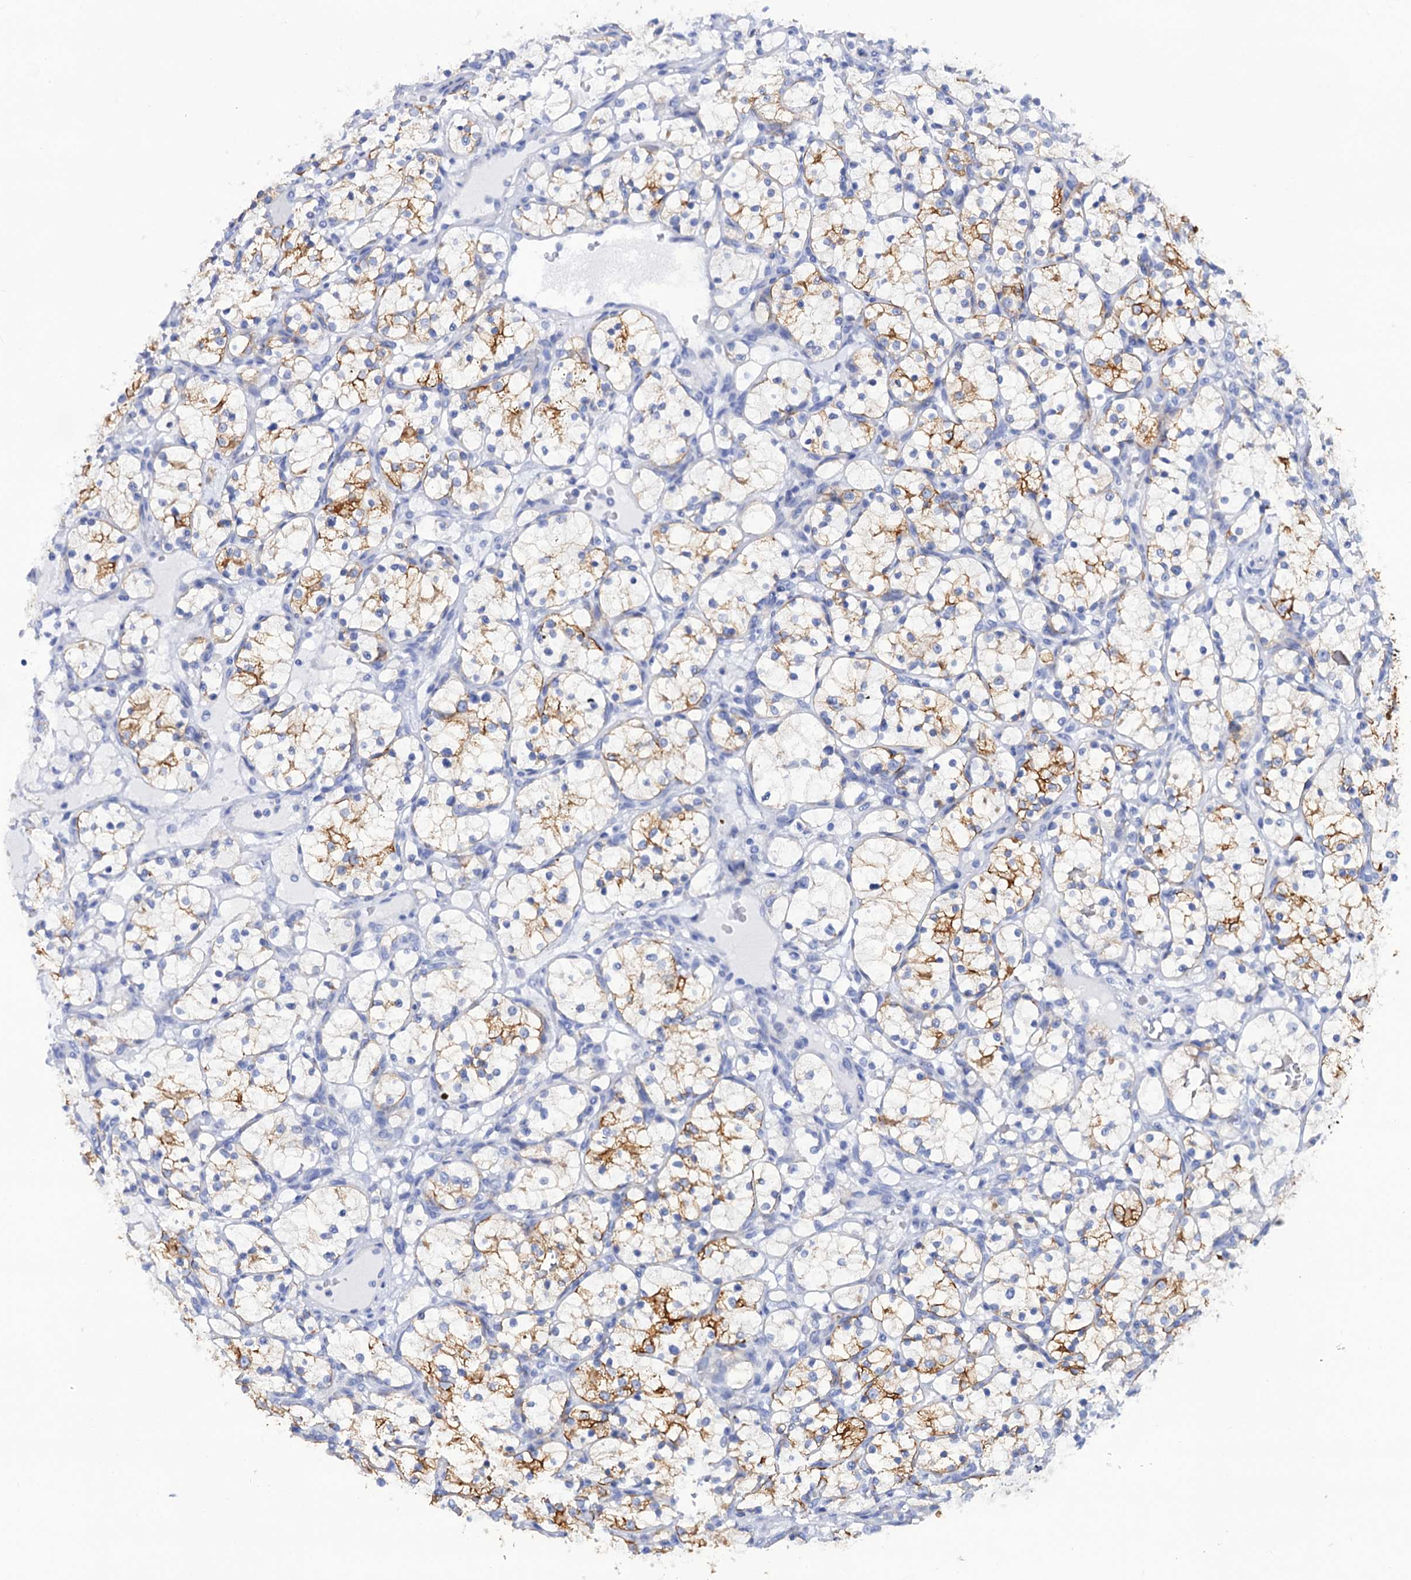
{"staining": {"intensity": "moderate", "quantity": "25%-75%", "location": "cytoplasmic/membranous"}, "tissue": "renal cancer", "cell_type": "Tumor cells", "image_type": "cancer", "snomed": [{"axis": "morphology", "description": "Adenocarcinoma, NOS"}, {"axis": "topography", "description": "Kidney"}], "caption": "Renal adenocarcinoma stained for a protein shows moderate cytoplasmic/membranous positivity in tumor cells.", "gene": "RAB3IP", "patient": {"sex": "female", "age": 69}}